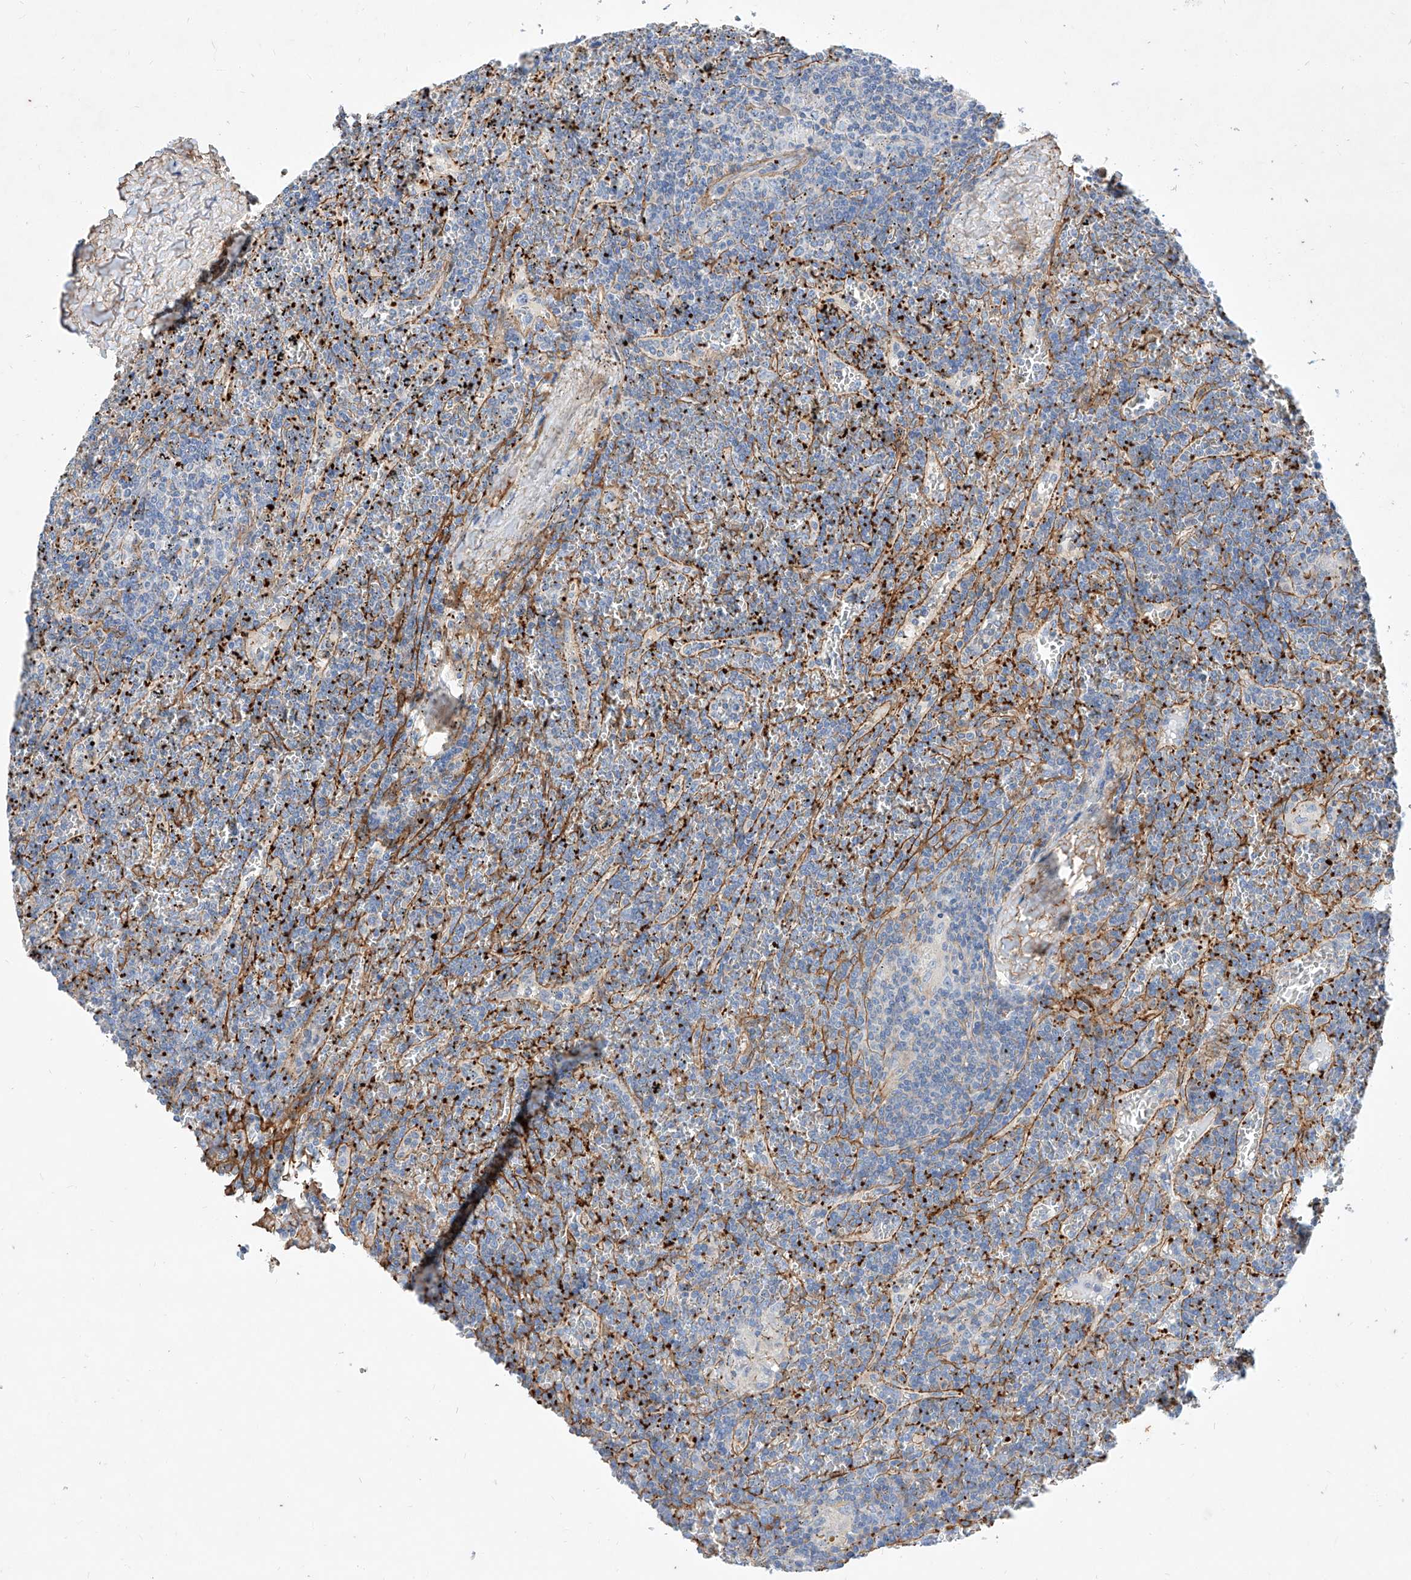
{"staining": {"intensity": "negative", "quantity": "none", "location": "none"}, "tissue": "lymphoma", "cell_type": "Tumor cells", "image_type": "cancer", "snomed": [{"axis": "morphology", "description": "Malignant lymphoma, non-Hodgkin's type, Low grade"}, {"axis": "topography", "description": "Spleen"}], "caption": "High power microscopy photomicrograph of an immunohistochemistry micrograph of low-grade malignant lymphoma, non-Hodgkin's type, revealing no significant expression in tumor cells.", "gene": "TAS2R60", "patient": {"sex": "female", "age": 19}}